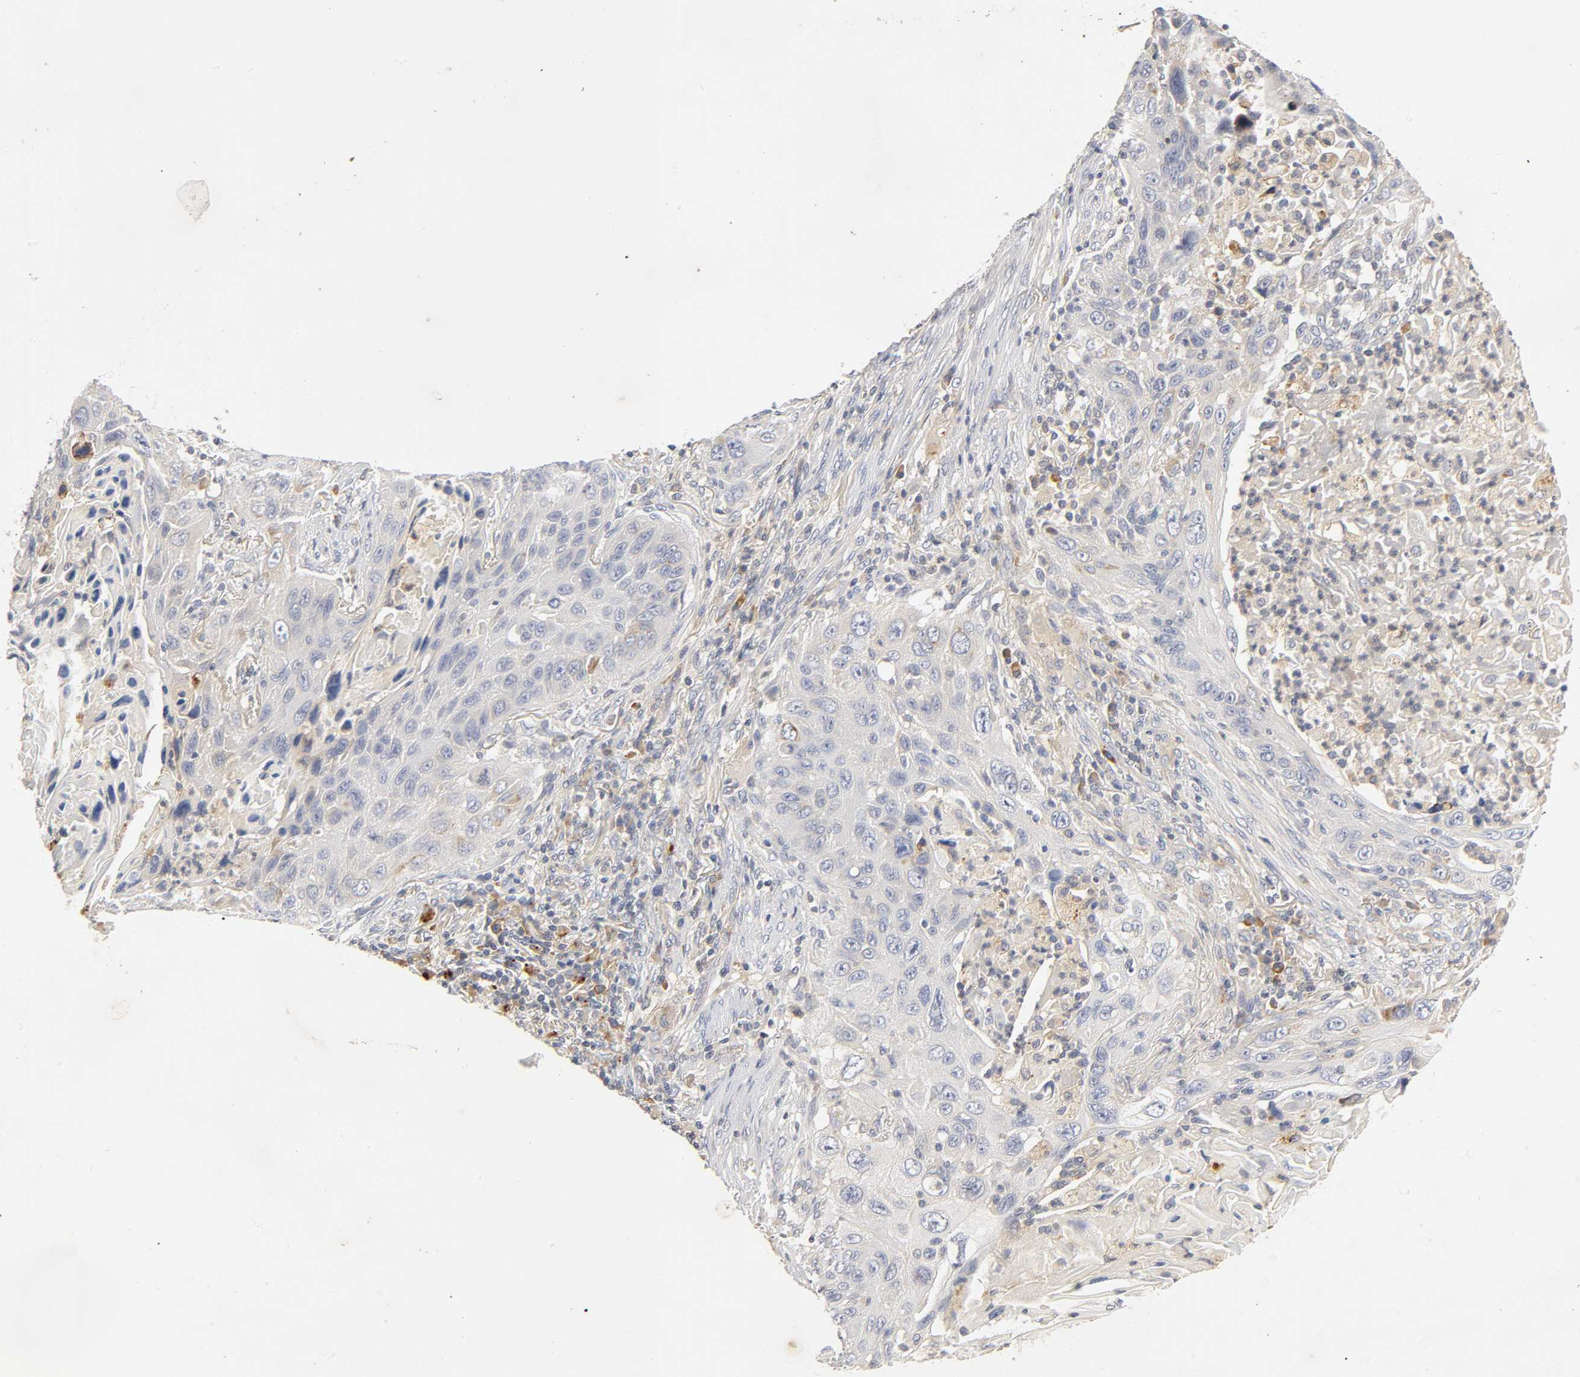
{"staining": {"intensity": "negative", "quantity": "none", "location": "none"}, "tissue": "lung cancer", "cell_type": "Tumor cells", "image_type": "cancer", "snomed": [{"axis": "morphology", "description": "Squamous cell carcinoma, NOS"}, {"axis": "topography", "description": "Lung"}], "caption": "Human lung squamous cell carcinoma stained for a protein using IHC demonstrates no expression in tumor cells.", "gene": "RHOA", "patient": {"sex": "female", "age": 67}}